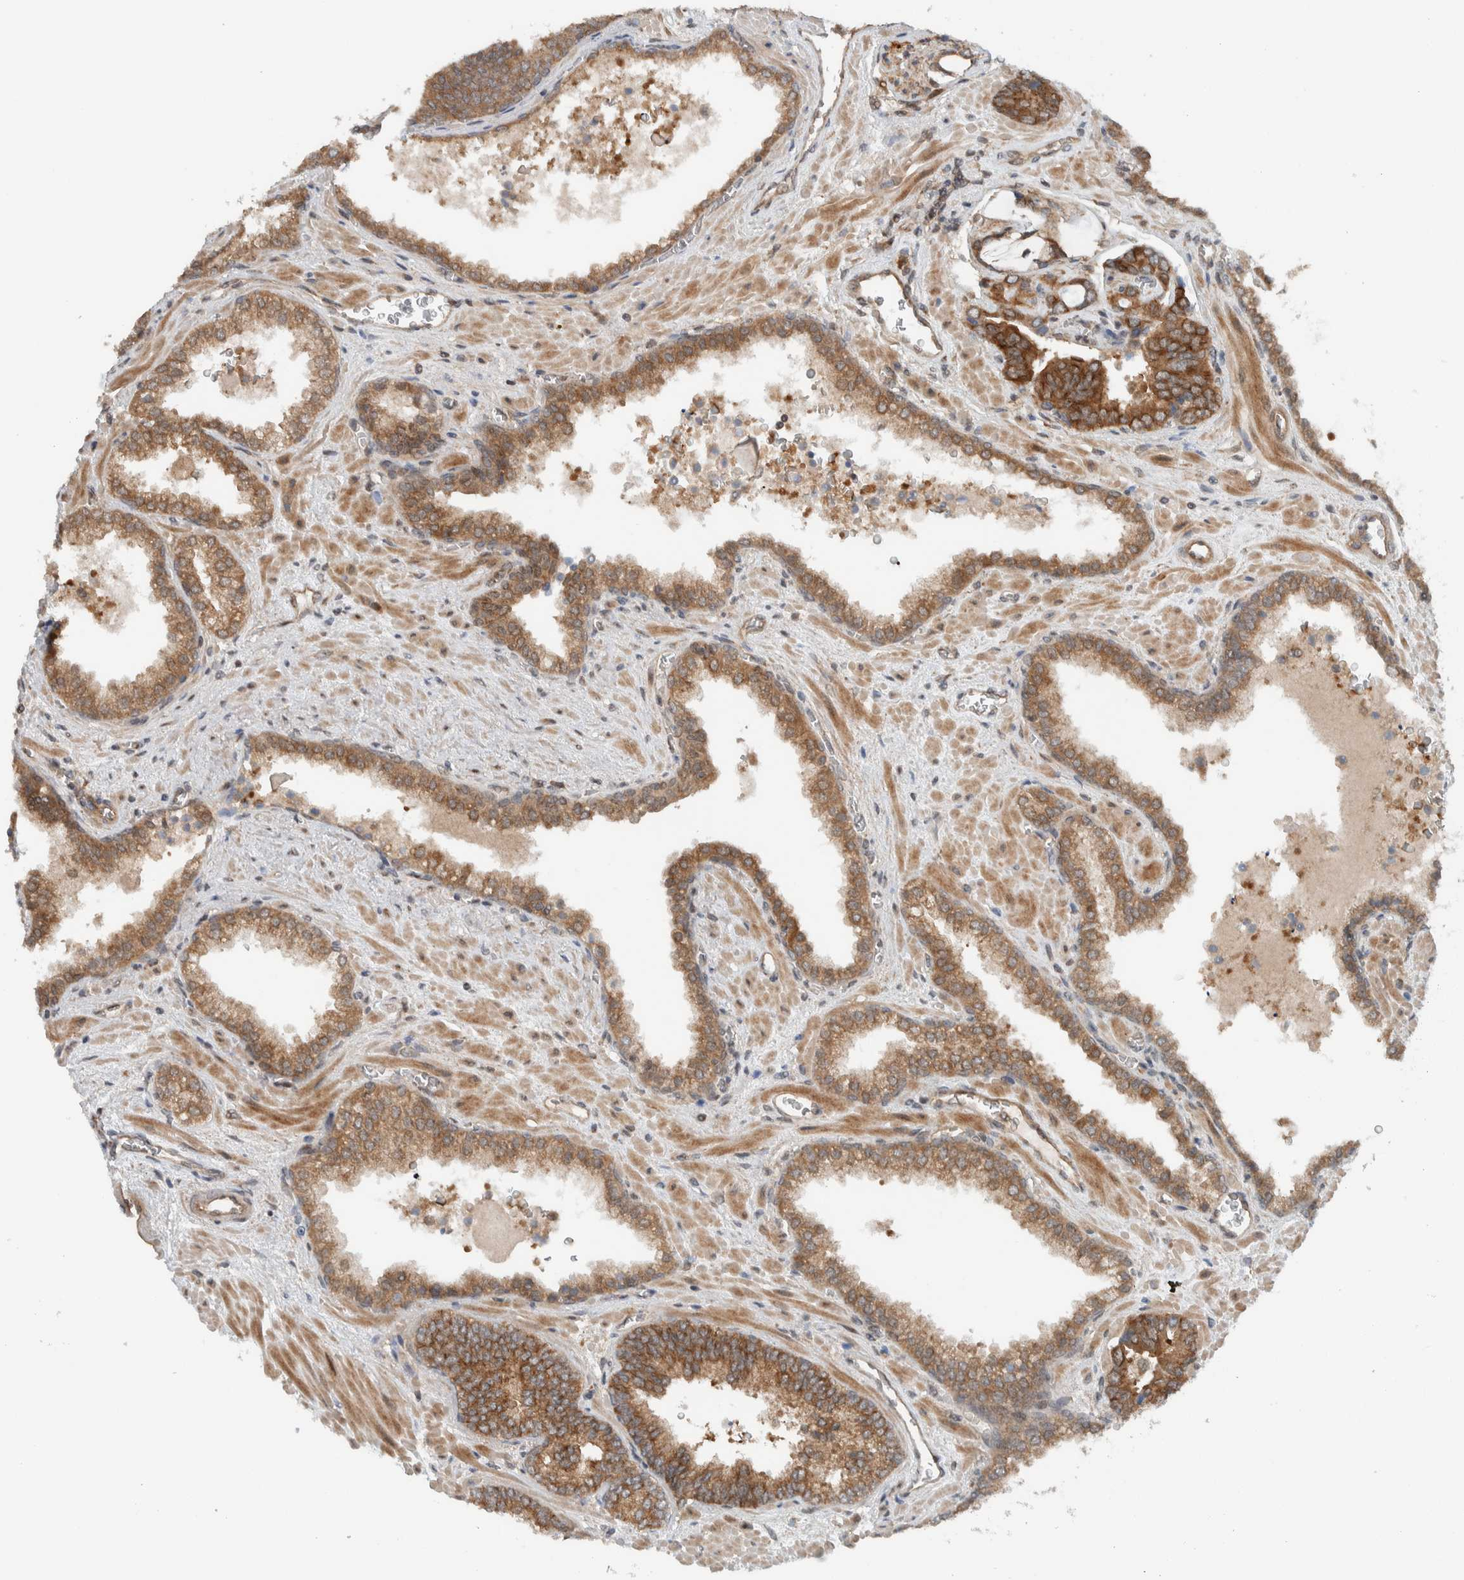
{"staining": {"intensity": "moderate", "quantity": ">75%", "location": "cytoplasmic/membranous"}, "tissue": "prostate cancer", "cell_type": "Tumor cells", "image_type": "cancer", "snomed": [{"axis": "morphology", "description": "Adenocarcinoma, Low grade"}, {"axis": "topography", "description": "Prostate"}], "caption": "DAB (3,3'-diaminobenzidine) immunohistochemical staining of prostate adenocarcinoma (low-grade) displays moderate cytoplasmic/membranous protein staining in approximately >75% of tumor cells.", "gene": "KLHL6", "patient": {"sex": "male", "age": 71}}